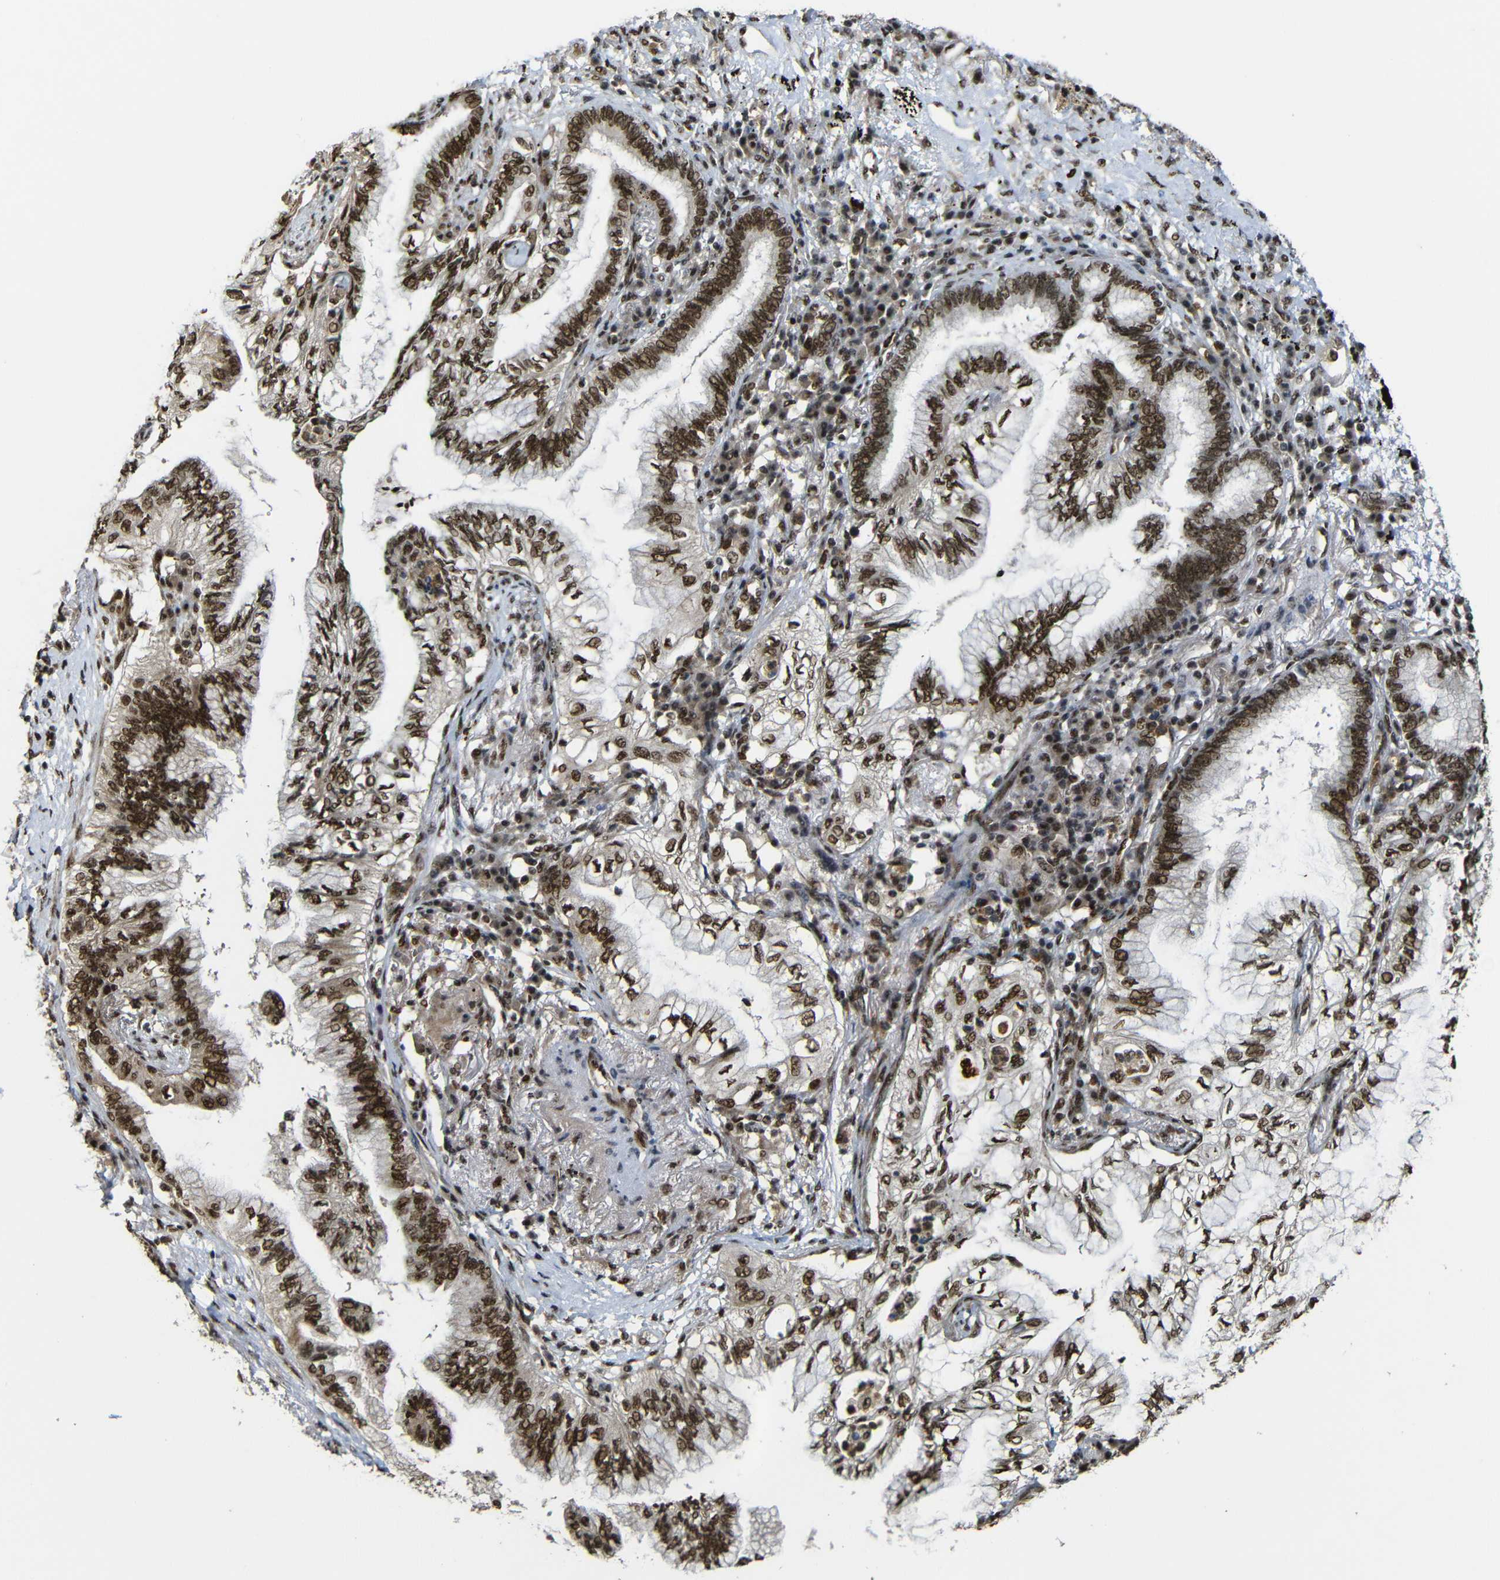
{"staining": {"intensity": "moderate", "quantity": ">75%", "location": "cytoplasmic/membranous,nuclear"}, "tissue": "lung cancer", "cell_type": "Tumor cells", "image_type": "cancer", "snomed": [{"axis": "morphology", "description": "Normal tissue, NOS"}, {"axis": "morphology", "description": "Adenocarcinoma, NOS"}, {"axis": "topography", "description": "Bronchus"}, {"axis": "topography", "description": "Lung"}], "caption": "Immunohistochemical staining of lung cancer (adenocarcinoma) displays moderate cytoplasmic/membranous and nuclear protein staining in approximately >75% of tumor cells.", "gene": "TCF7L2", "patient": {"sex": "female", "age": 70}}